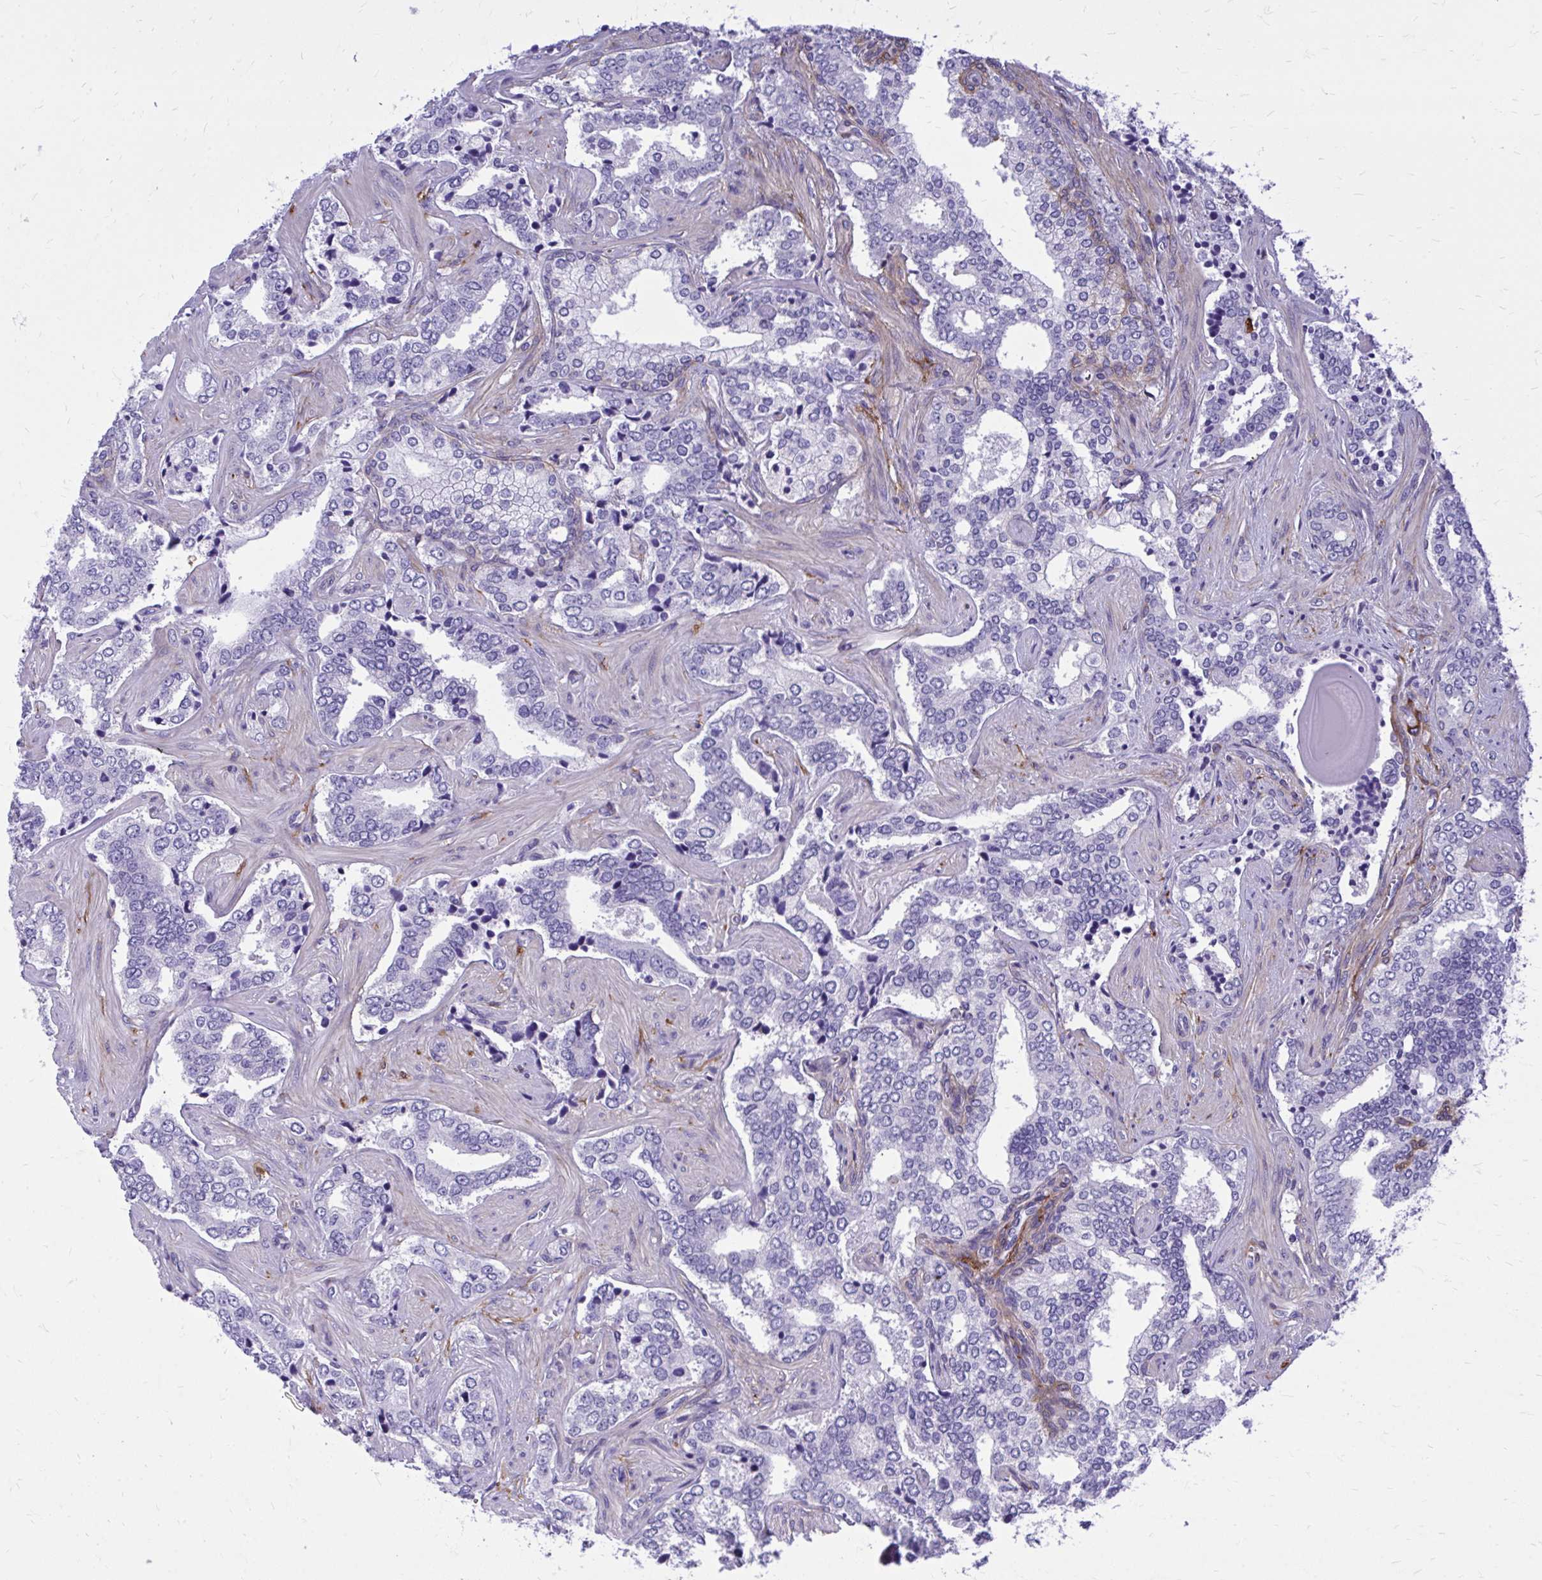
{"staining": {"intensity": "negative", "quantity": "none", "location": "none"}, "tissue": "prostate cancer", "cell_type": "Tumor cells", "image_type": "cancer", "snomed": [{"axis": "morphology", "description": "Adenocarcinoma, High grade"}, {"axis": "topography", "description": "Prostate"}], "caption": "Tumor cells show no significant expression in prostate cancer.", "gene": "EPB41L1", "patient": {"sex": "male", "age": 60}}